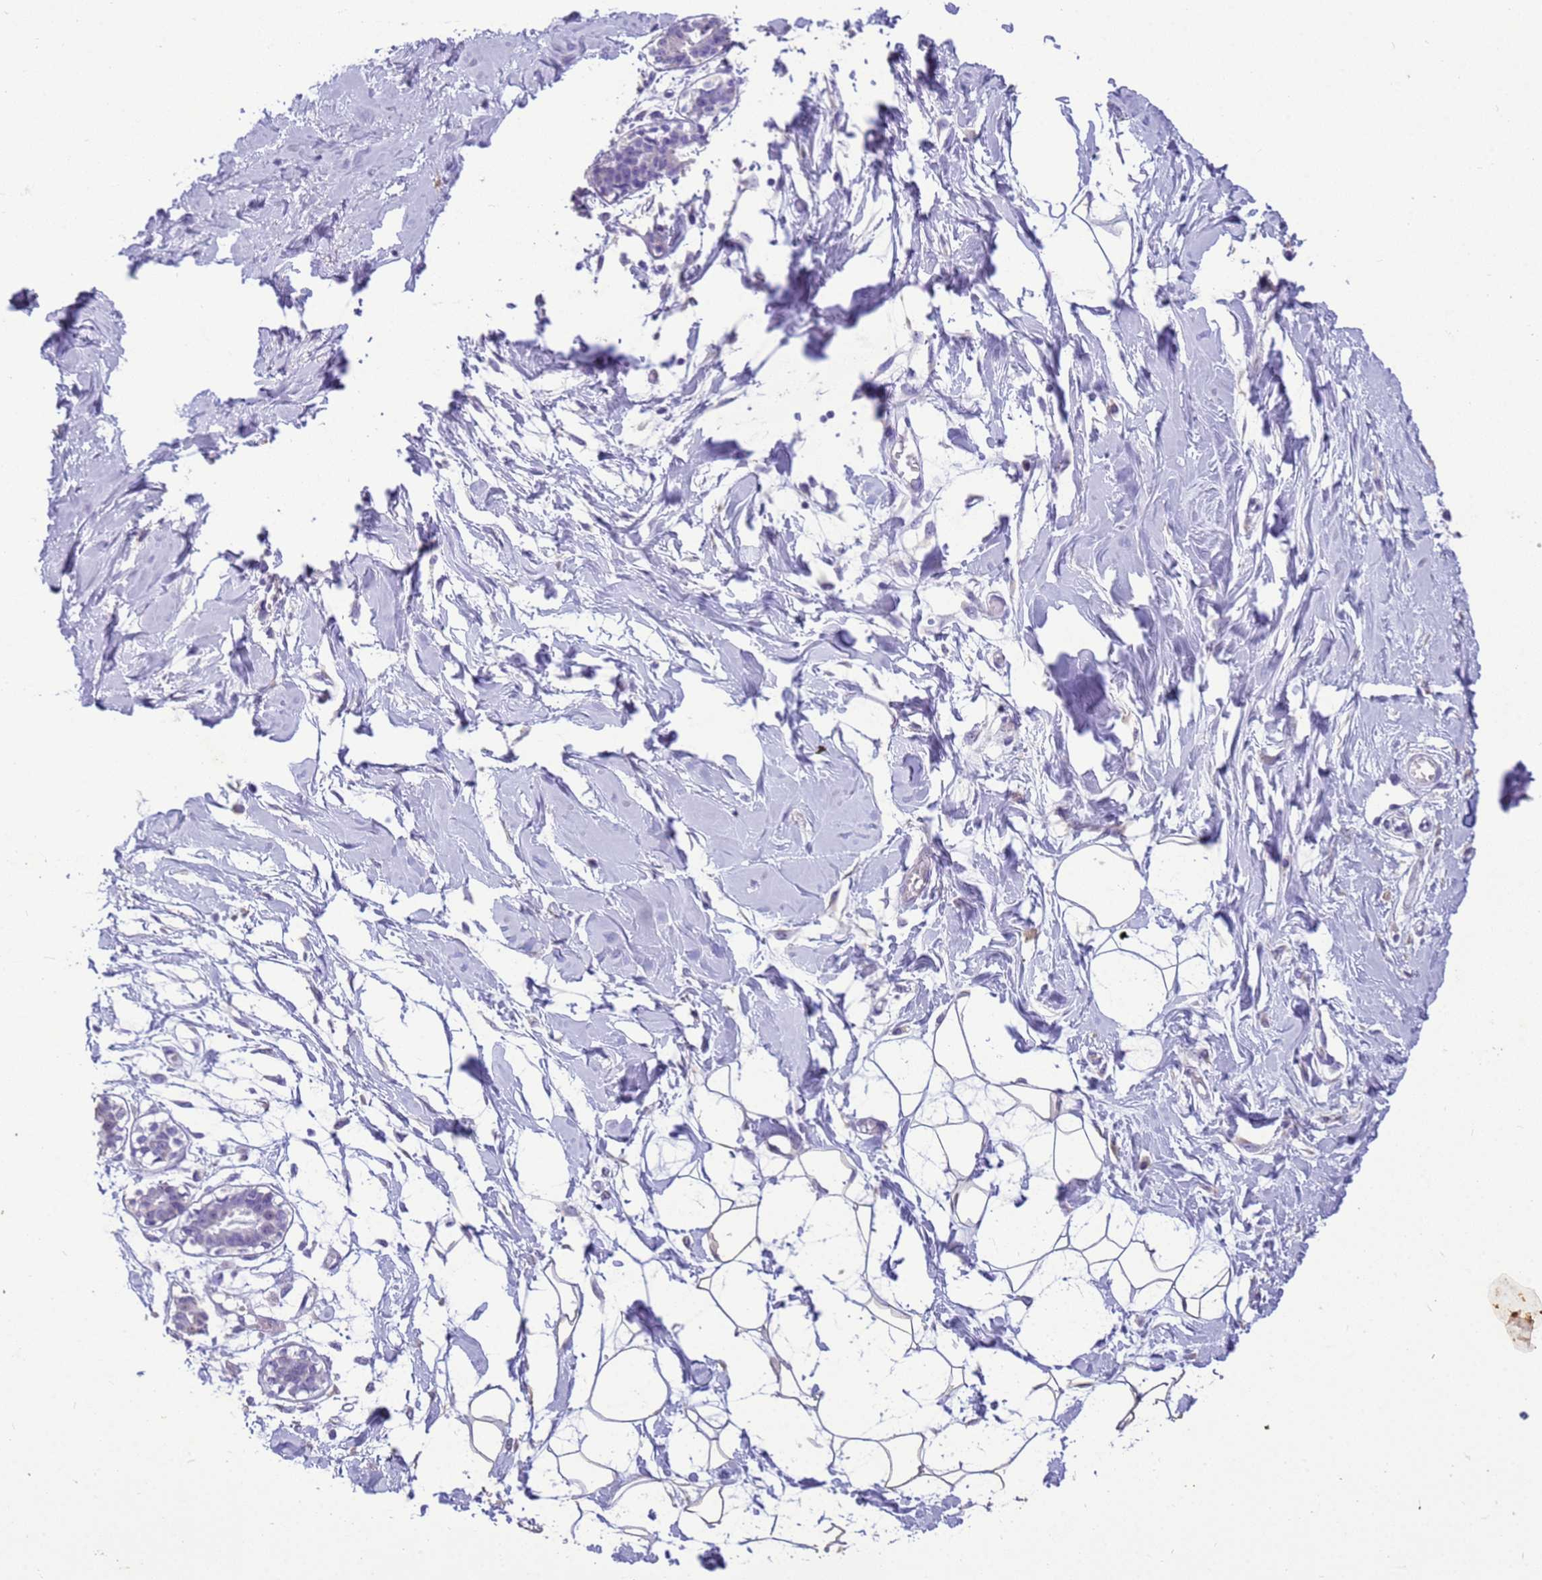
{"staining": {"intensity": "negative", "quantity": "none", "location": "none"}, "tissue": "breast", "cell_type": "Adipocytes", "image_type": "normal", "snomed": [{"axis": "morphology", "description": "Normal tissue, NOS"}, {"axis": "topography", "description": "Breast"}], "caption": "A high-resolution histopathology image shows IHC staining of unremarkable breast, which displays no significant staining in adipocytes.", "gene": "STATH", "patient": {"sex": "female", "age": 27}}